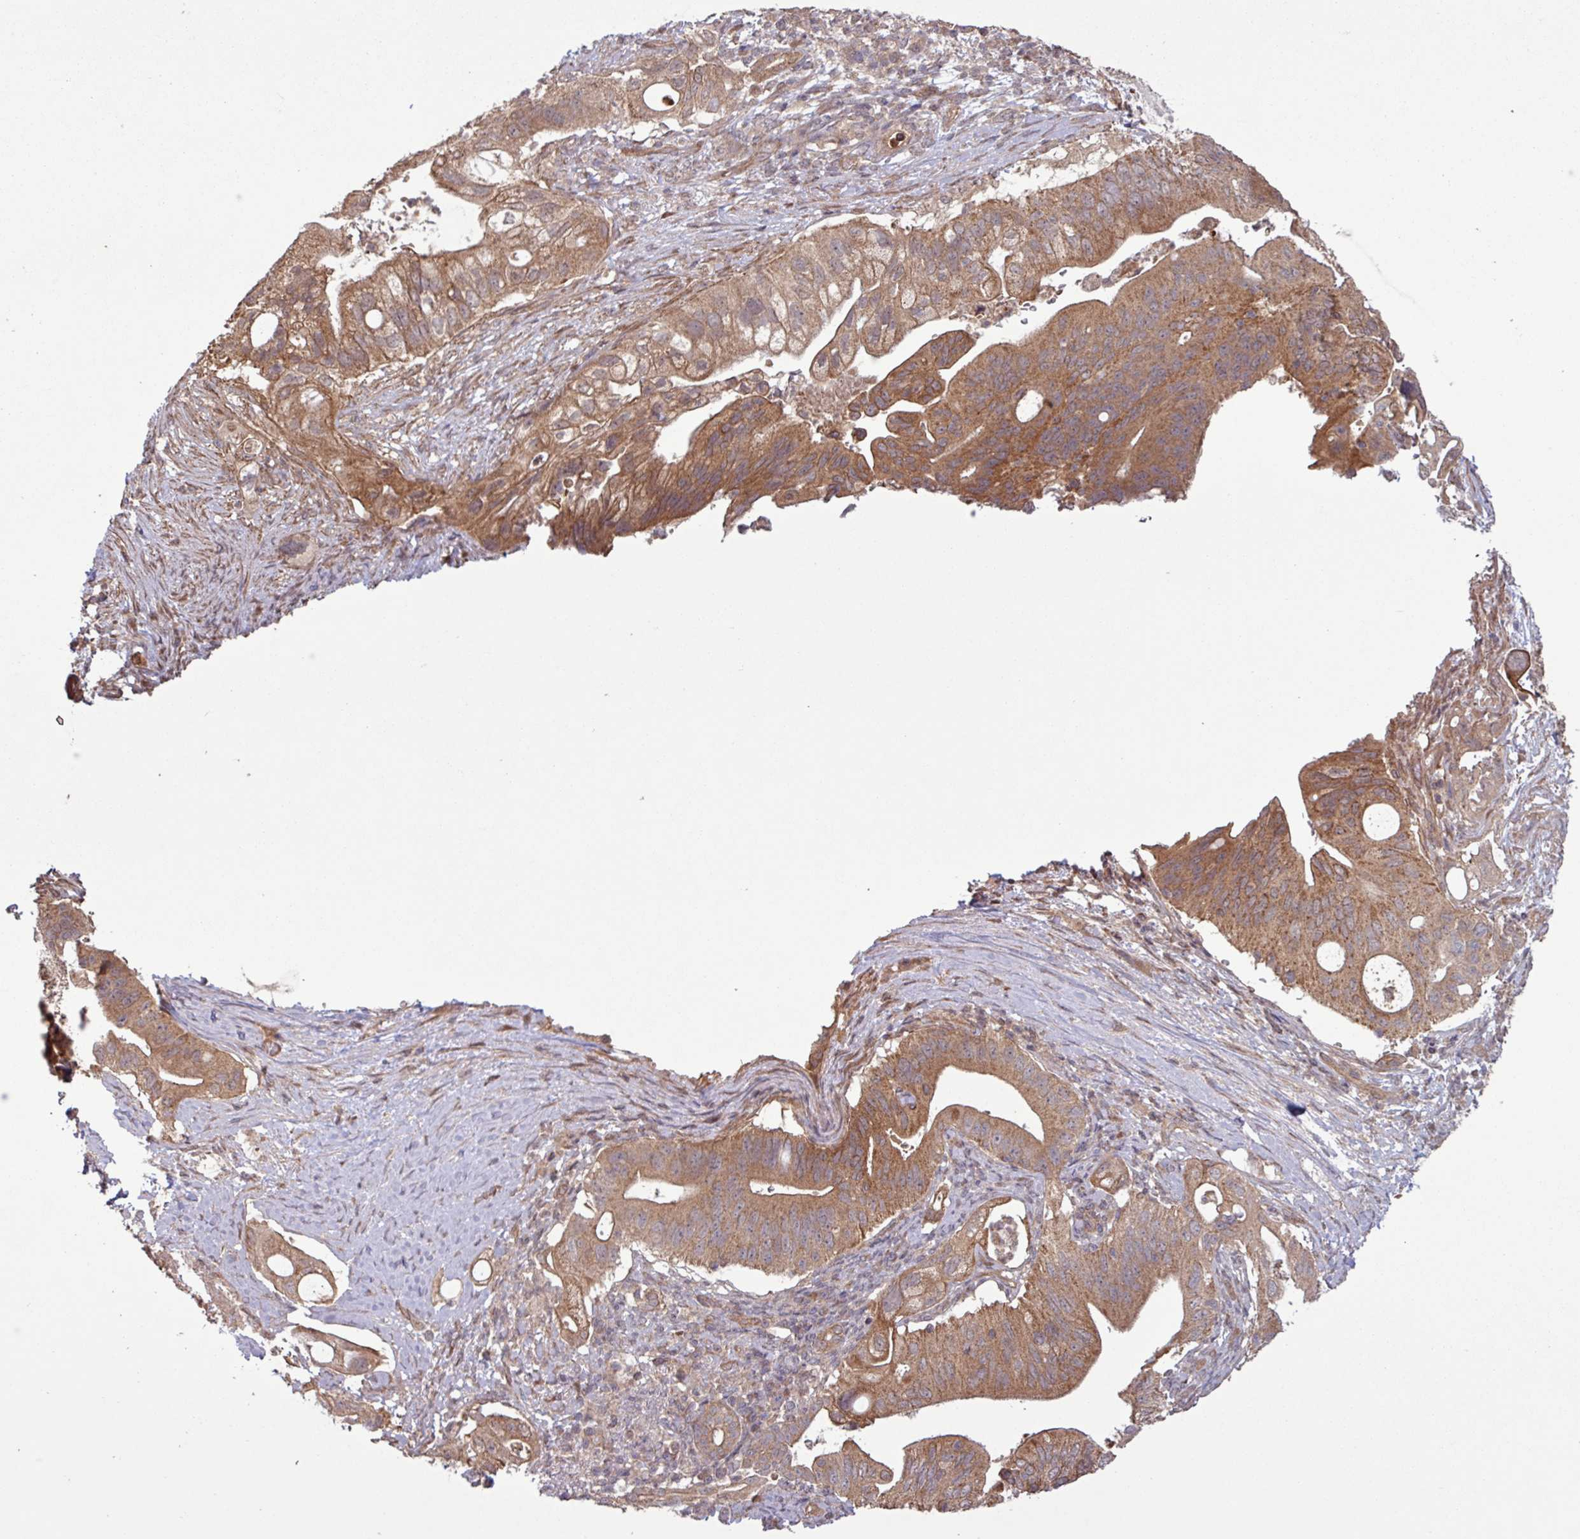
{"staining": {"intensity": "moderate", "quantity": ">75%", "location": "cytoplasmic/membranous"}, "tissue": "pancreatic cancer", "cell_type": "Tumor cells", "image_type": "cancer", "snomed": [{"axis": "morphology", "description": "Adenocarcinoma, NOS"}, {"axis": "topography", "description": "Pancreas"}], "caption": "Moderate cytoplasmic/membranous protein staining is seen in about >75% of tumor cells in adenocarcinoma (pancreatic).", "gene": "TRABD2A", "patient": {"sex": "female", "age": 72}}